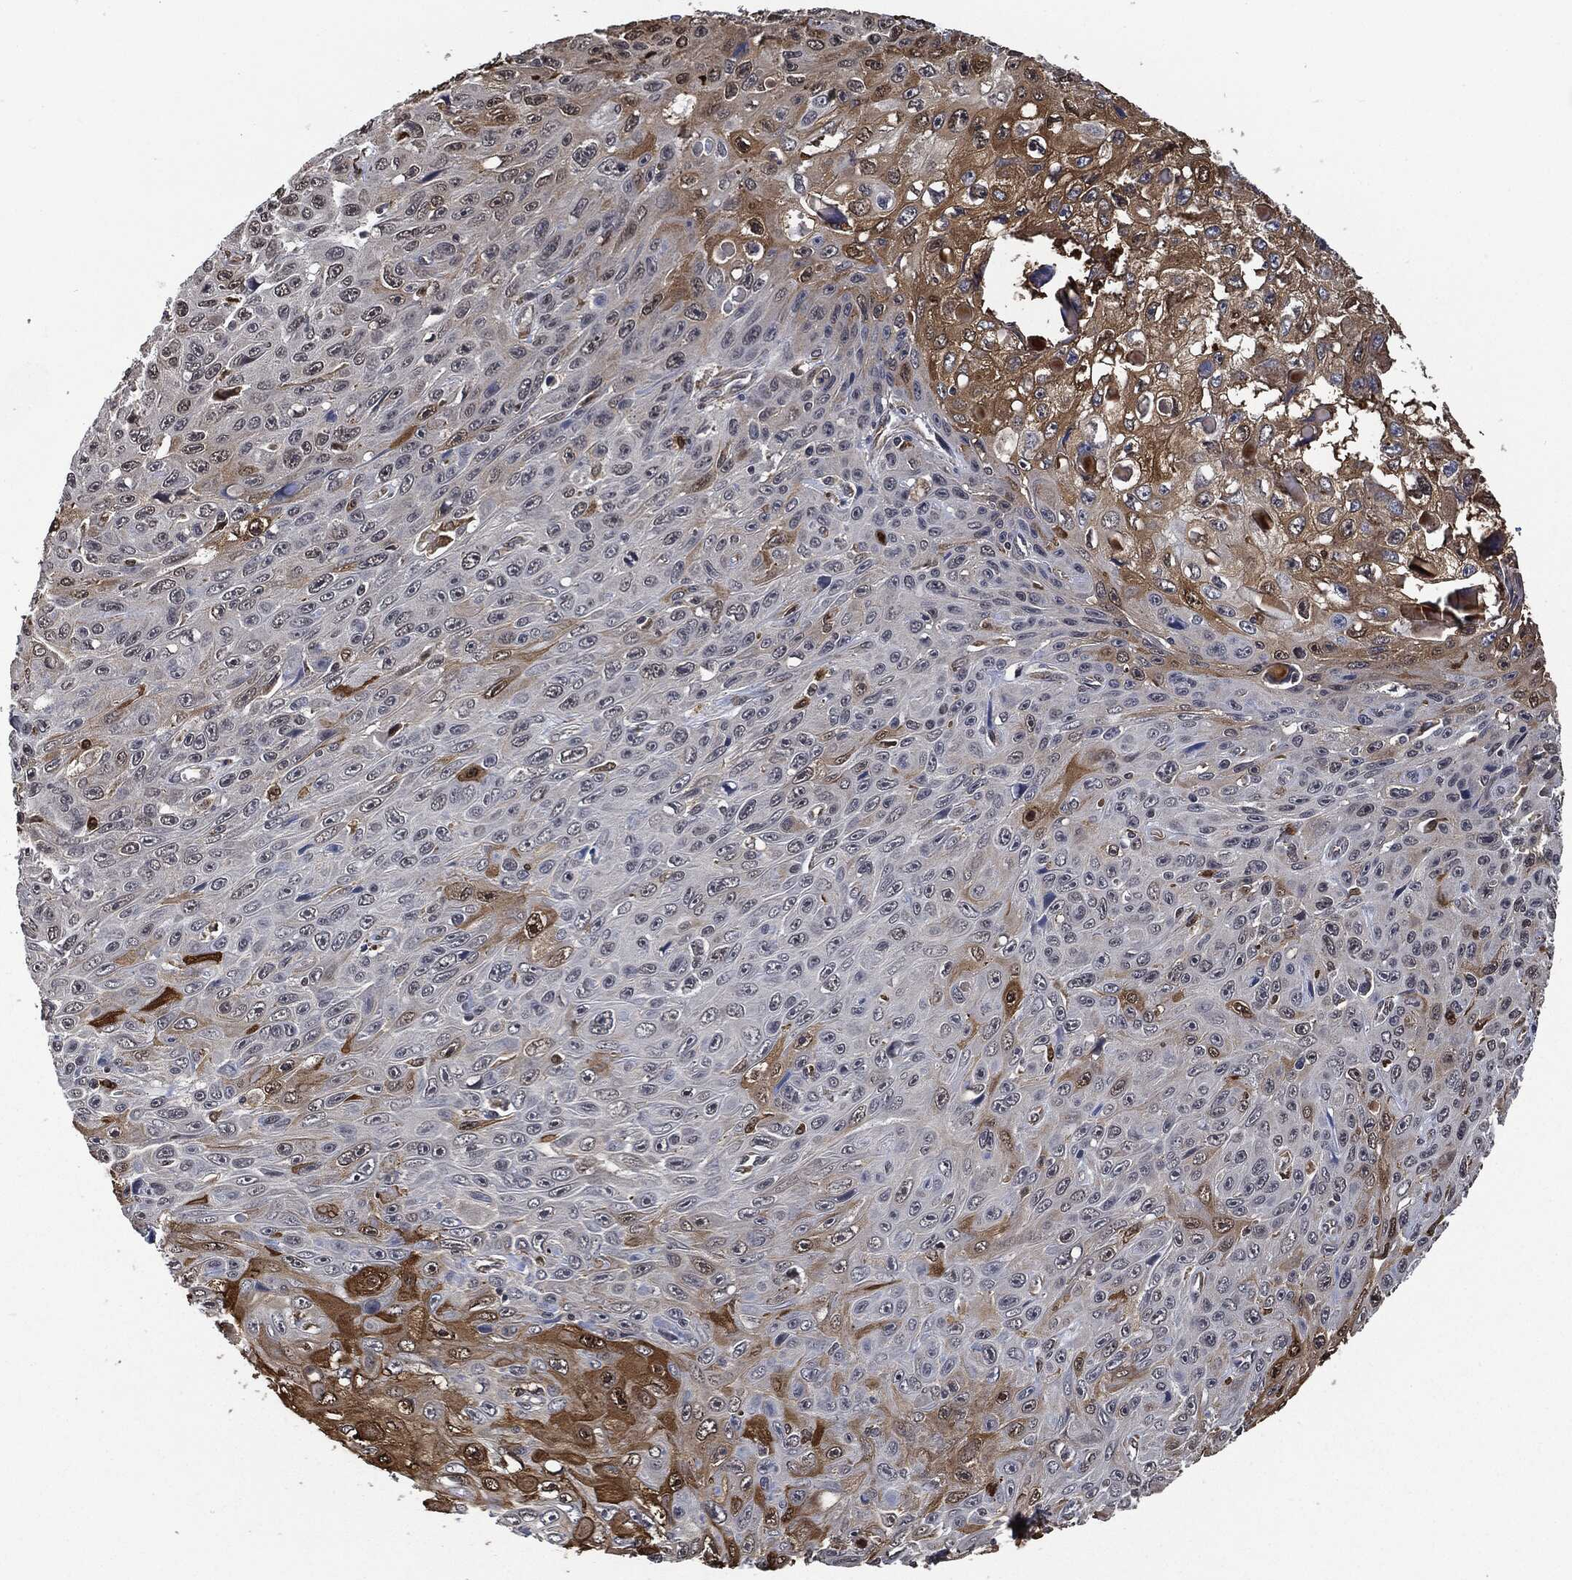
{"staining": {"intensity": "moderate", "quantity": "<25%", "location": "nuclear"}, "tissue": "skin cancer", "cell_type": "Tumor cells", "image_type": "cancer", "snomed": [{"axis": "morphology", "description": "Squamous cell carcinoma, NOS"}, {"axis": "topography", "description": "Skin"}], "caption": "This micrograph demonstrates immunohistochemistry staining of human squamous cell carcinoma (skin), with low moderate nuclear staining in approximately <25% of tumor cells.", "gene": "S100A9", "patient": {"sex": "male", "age": 82}}